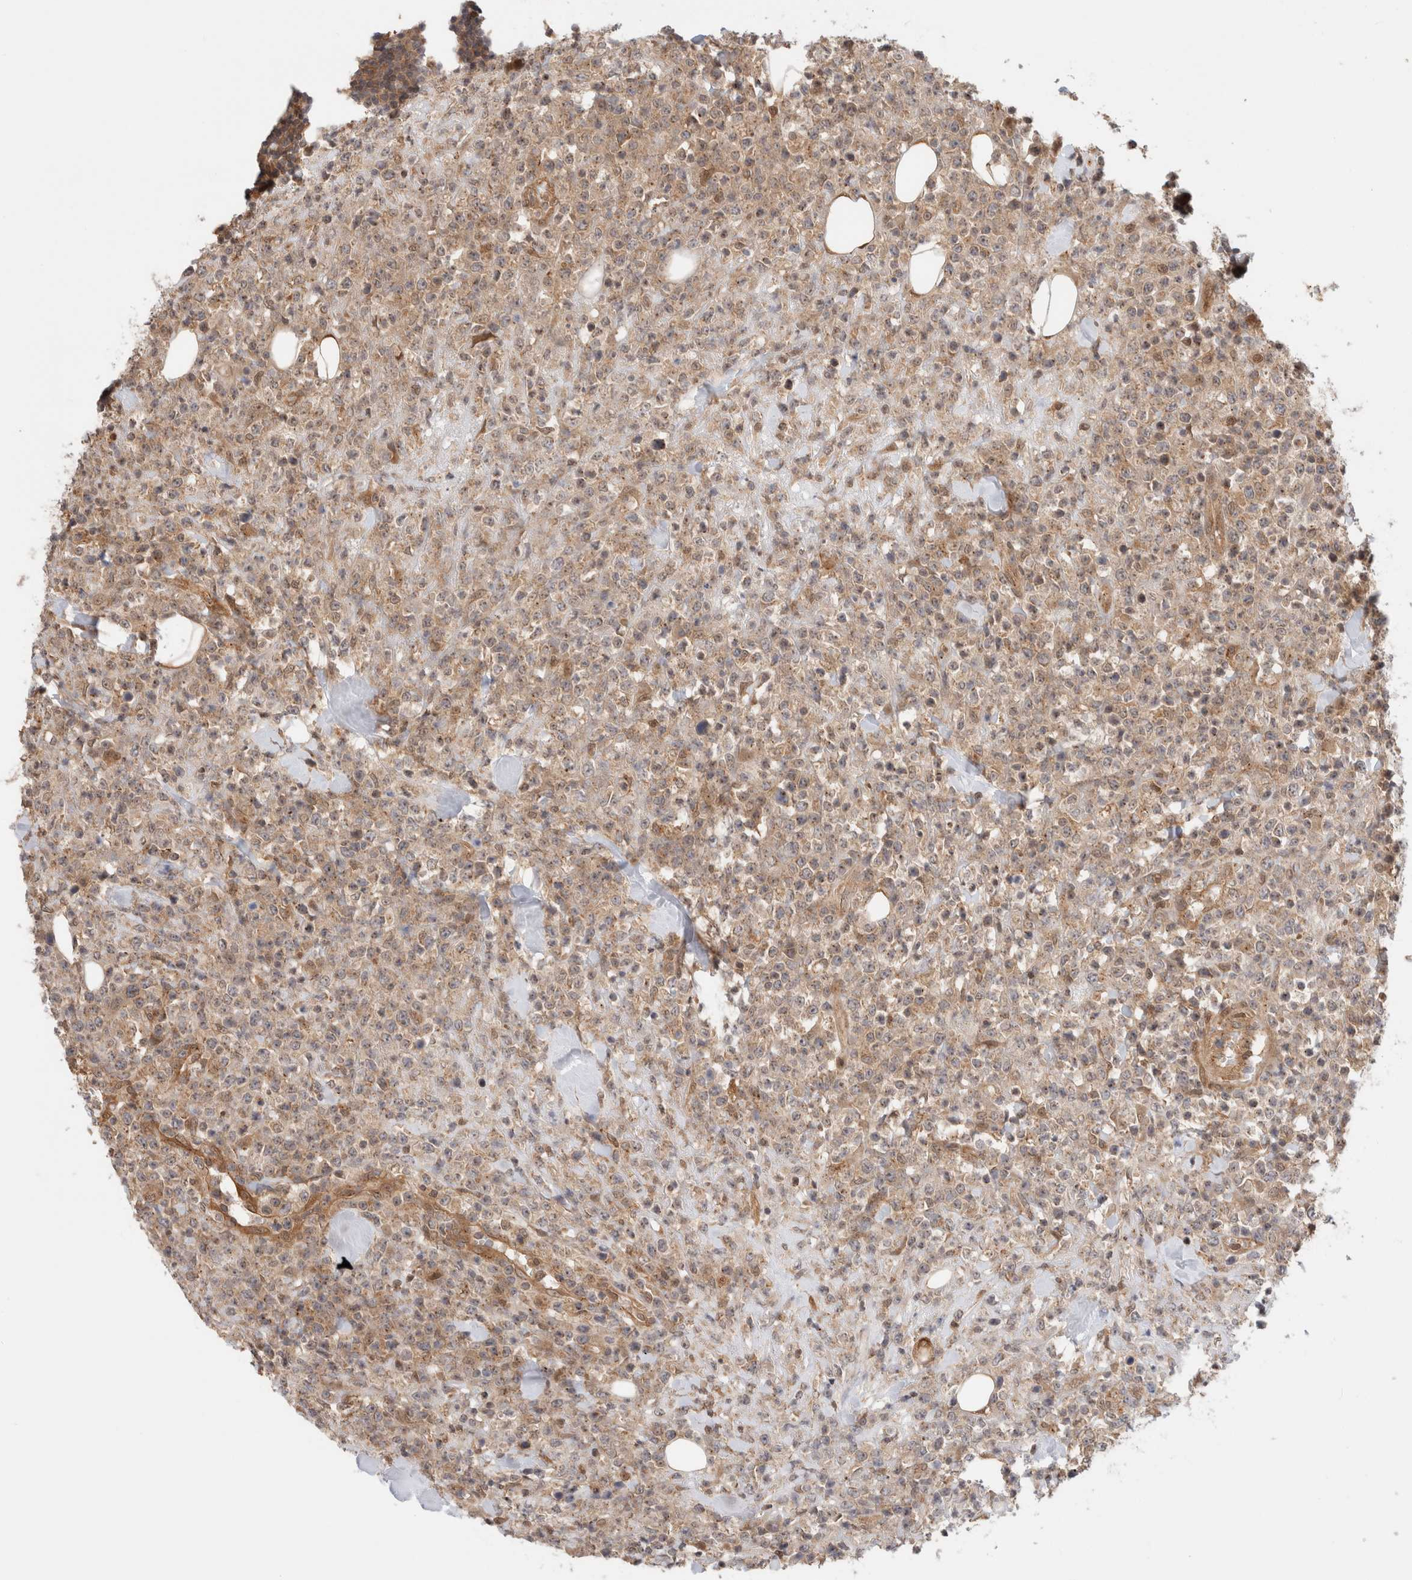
{"staining": {"intensity": "weak", "quantity": ">75%", "location": "cytoplasmic/membranous"}, "tissue": "lymphoma", "cell_type": "Tumor cells", "image_type": "cancer", "snomed": [{"axis": "morphology", "description": "Malignant lymphoma, non-Hodgkin's type, High grade"}, {"axis": "topography", "description": "Colon"}], "caption": "This image displays immunohistochemistry (IHC) staining of human high-grade malignant lymphoma, non-Hodgkin's type, with low weak cytoplasmic/membranous staining in approximately >75% of tumor cells.", "gene": "OTUD6B", "patient": {"sex": "female", "age": 53}}